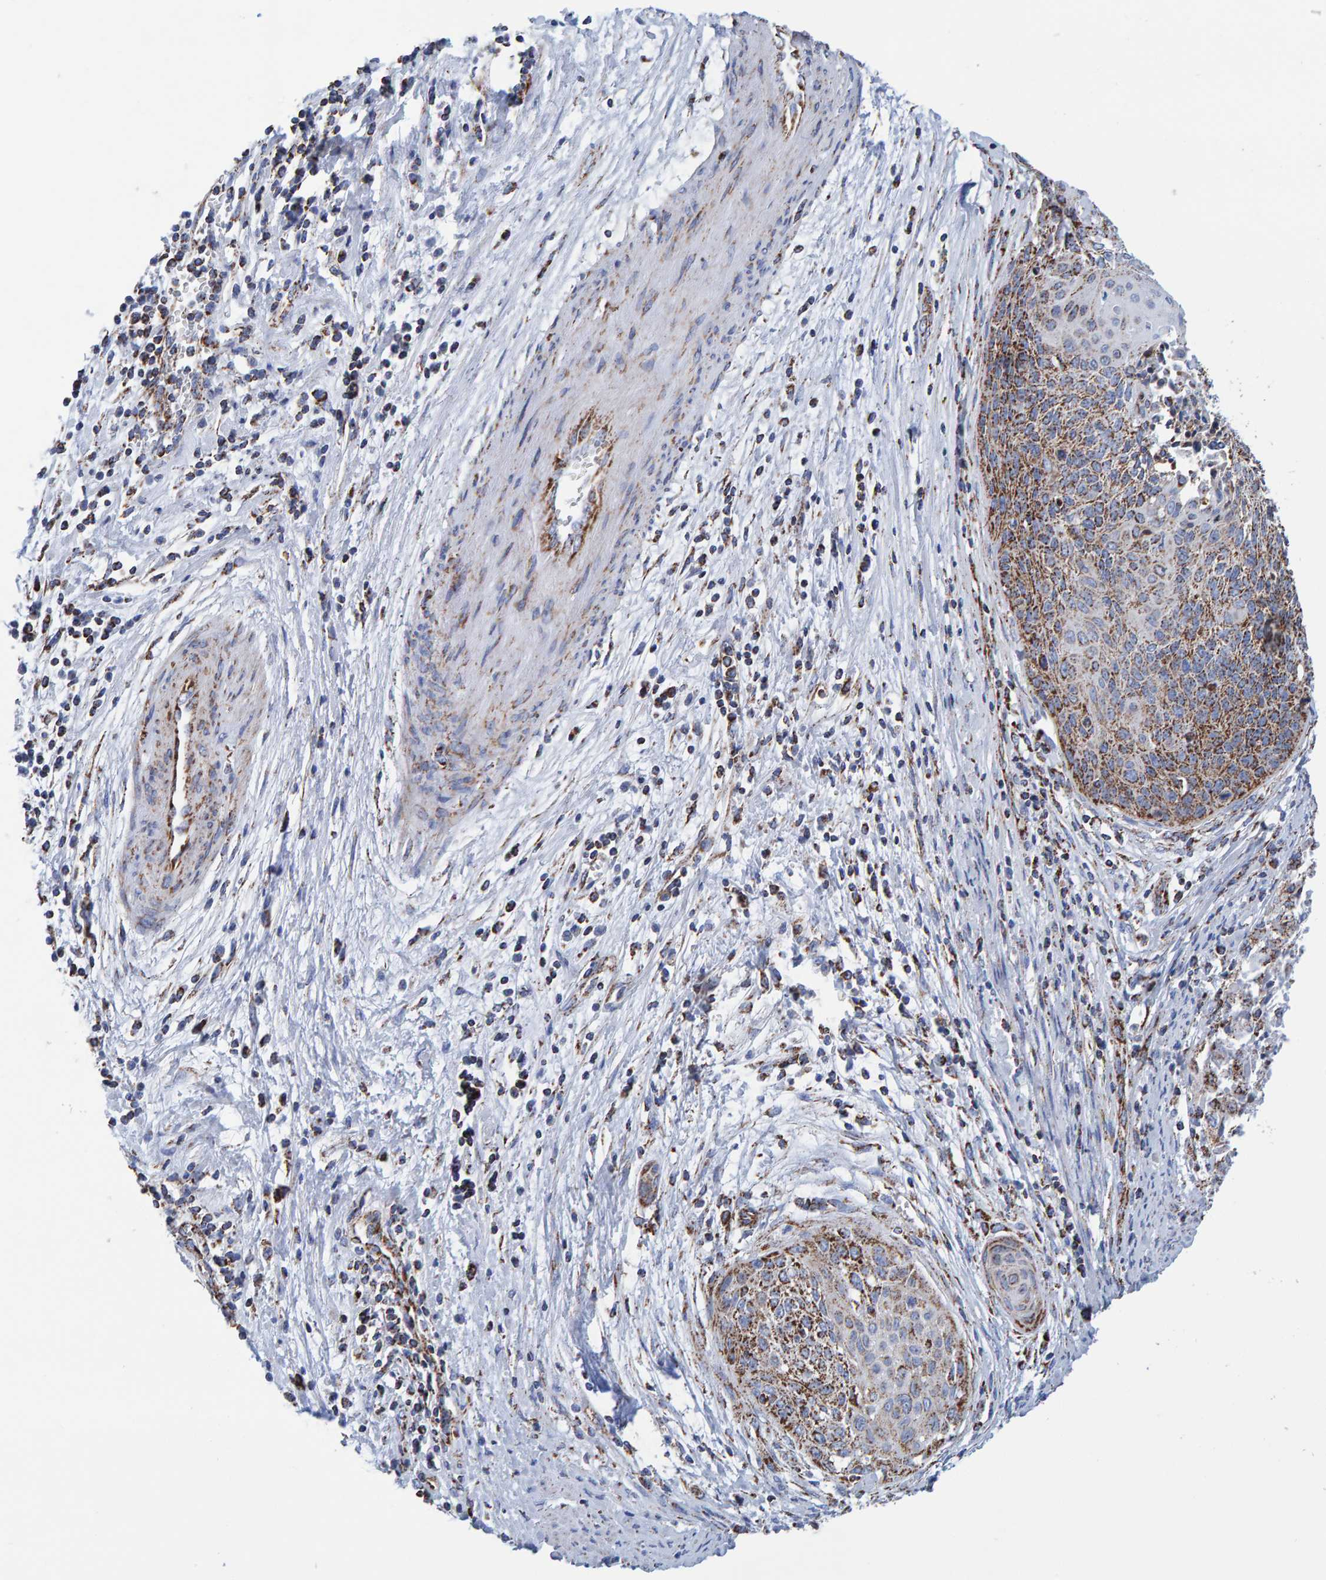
{"staining": {"intensity": "strong", "quantity": ">75%", "location": "cytoplasmic/membranous"}, "tissue": "cervical cancer", "cell_type": "Tumor cells", "image_type": "cancer", "snomed": [{"axis": "morphology", "description": "Squamous cell carcinoma, NOS"}, {"axis": "topography", "description": "Cervix"}], "caption": "Immunohistochemical staining of cervical cancer (squamous cell carcinoma) displays high levels of strong cytoplasmic/membranous positivity in approximately >75% of tumor cells.", "gene": "ENSG00000262660", "patient": {"sex": "female", "age": 55}}